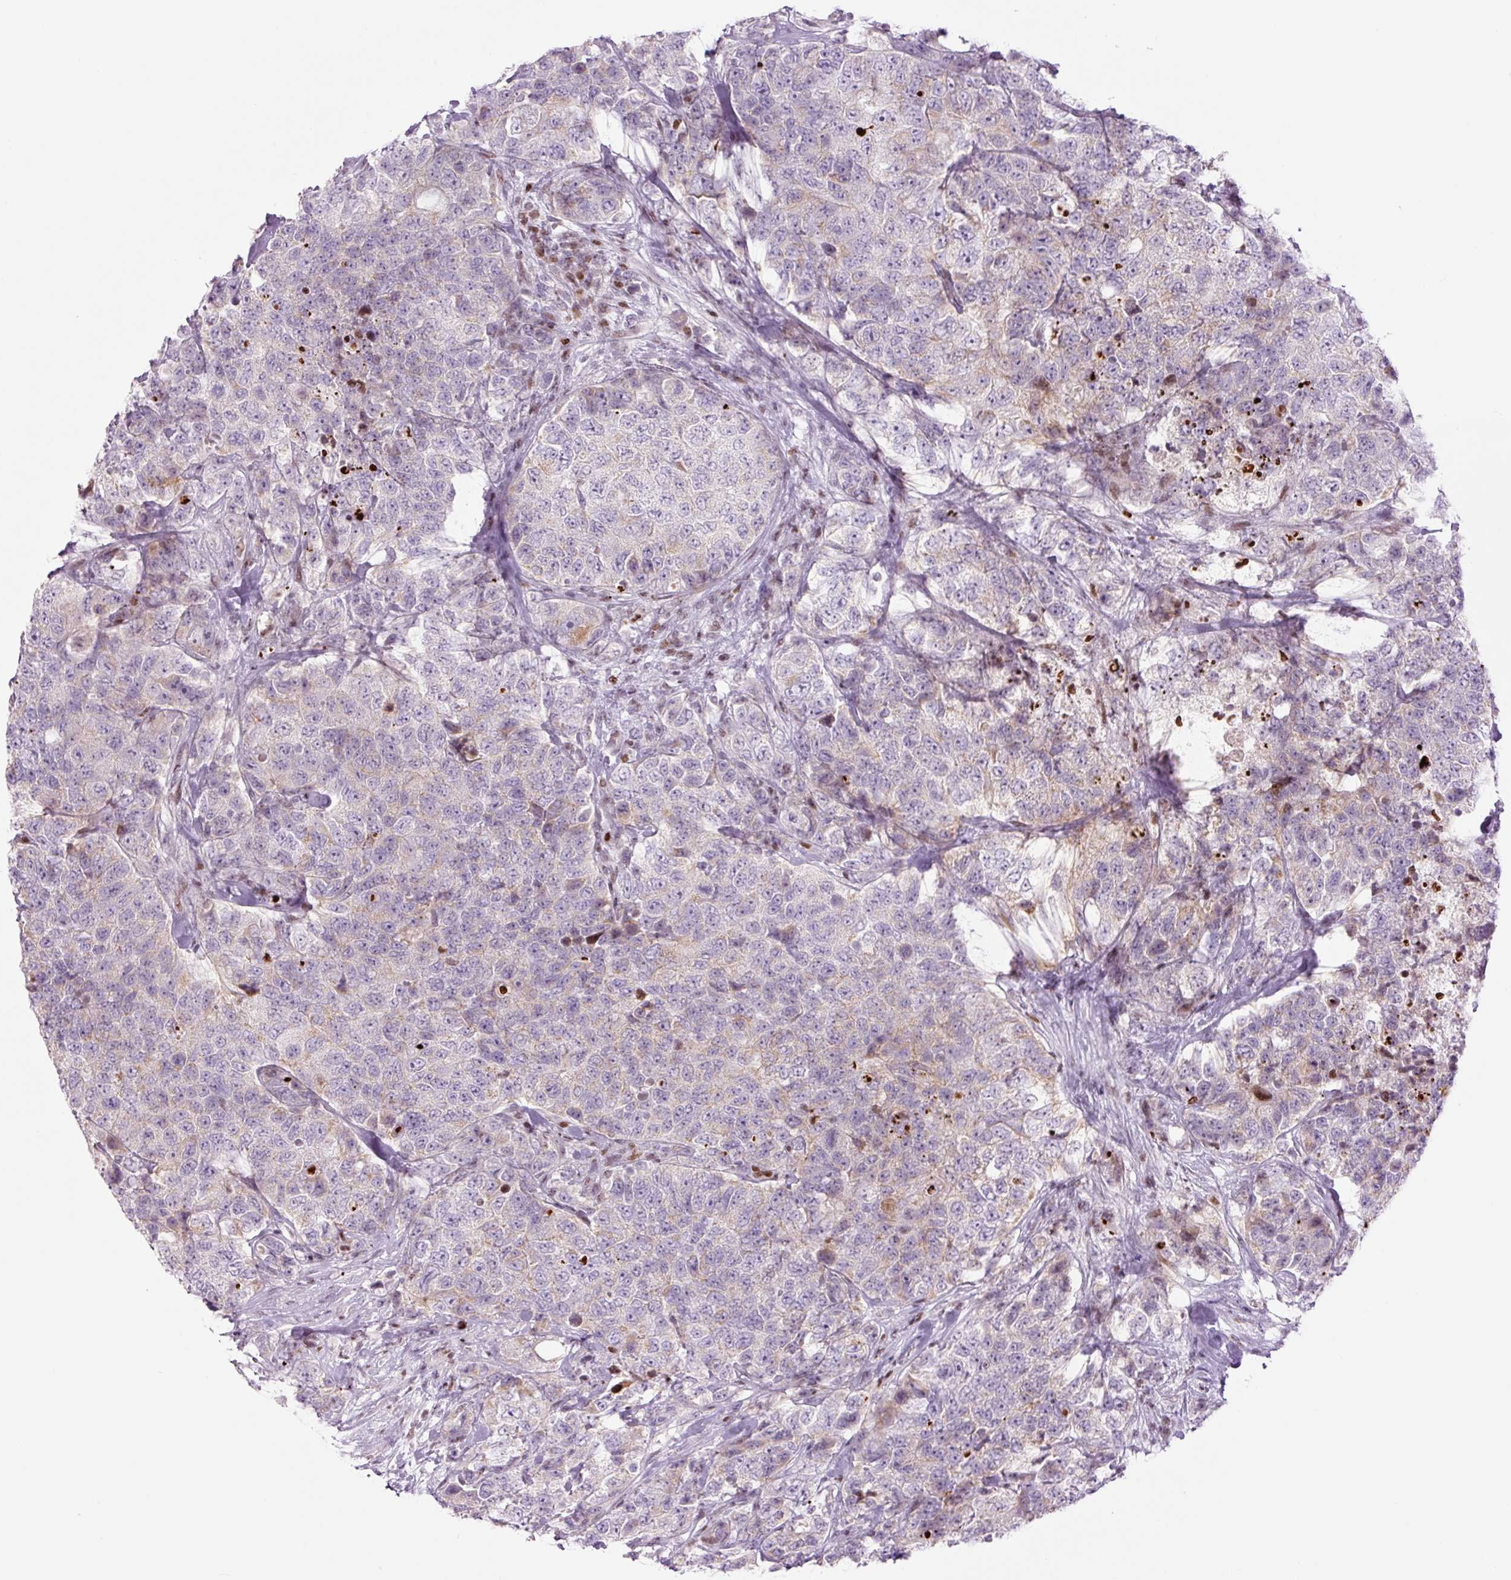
{"staining": {"intensity": "weak", "quantity": "25%-75%", "location": "cytoplasmic/membranous"}, "tissue": "urothelial cancer", "cell_type": "Tumor cells", "image_type": "cancer", "snomed": [{"axis": "morphology", "description": "Urothelial carcinoma, High grade"}, {"axis": "topography", "description": "Urinary bladder"}], "caption": "Urothelial cancer was stained to show a protein in brown. There is low levels of weak cytoplasmic/membranous staining in approximately 25%-75% of tumor cells.", "gene": "TMEM177", "patient": {"sex": "female", "age": 78}}